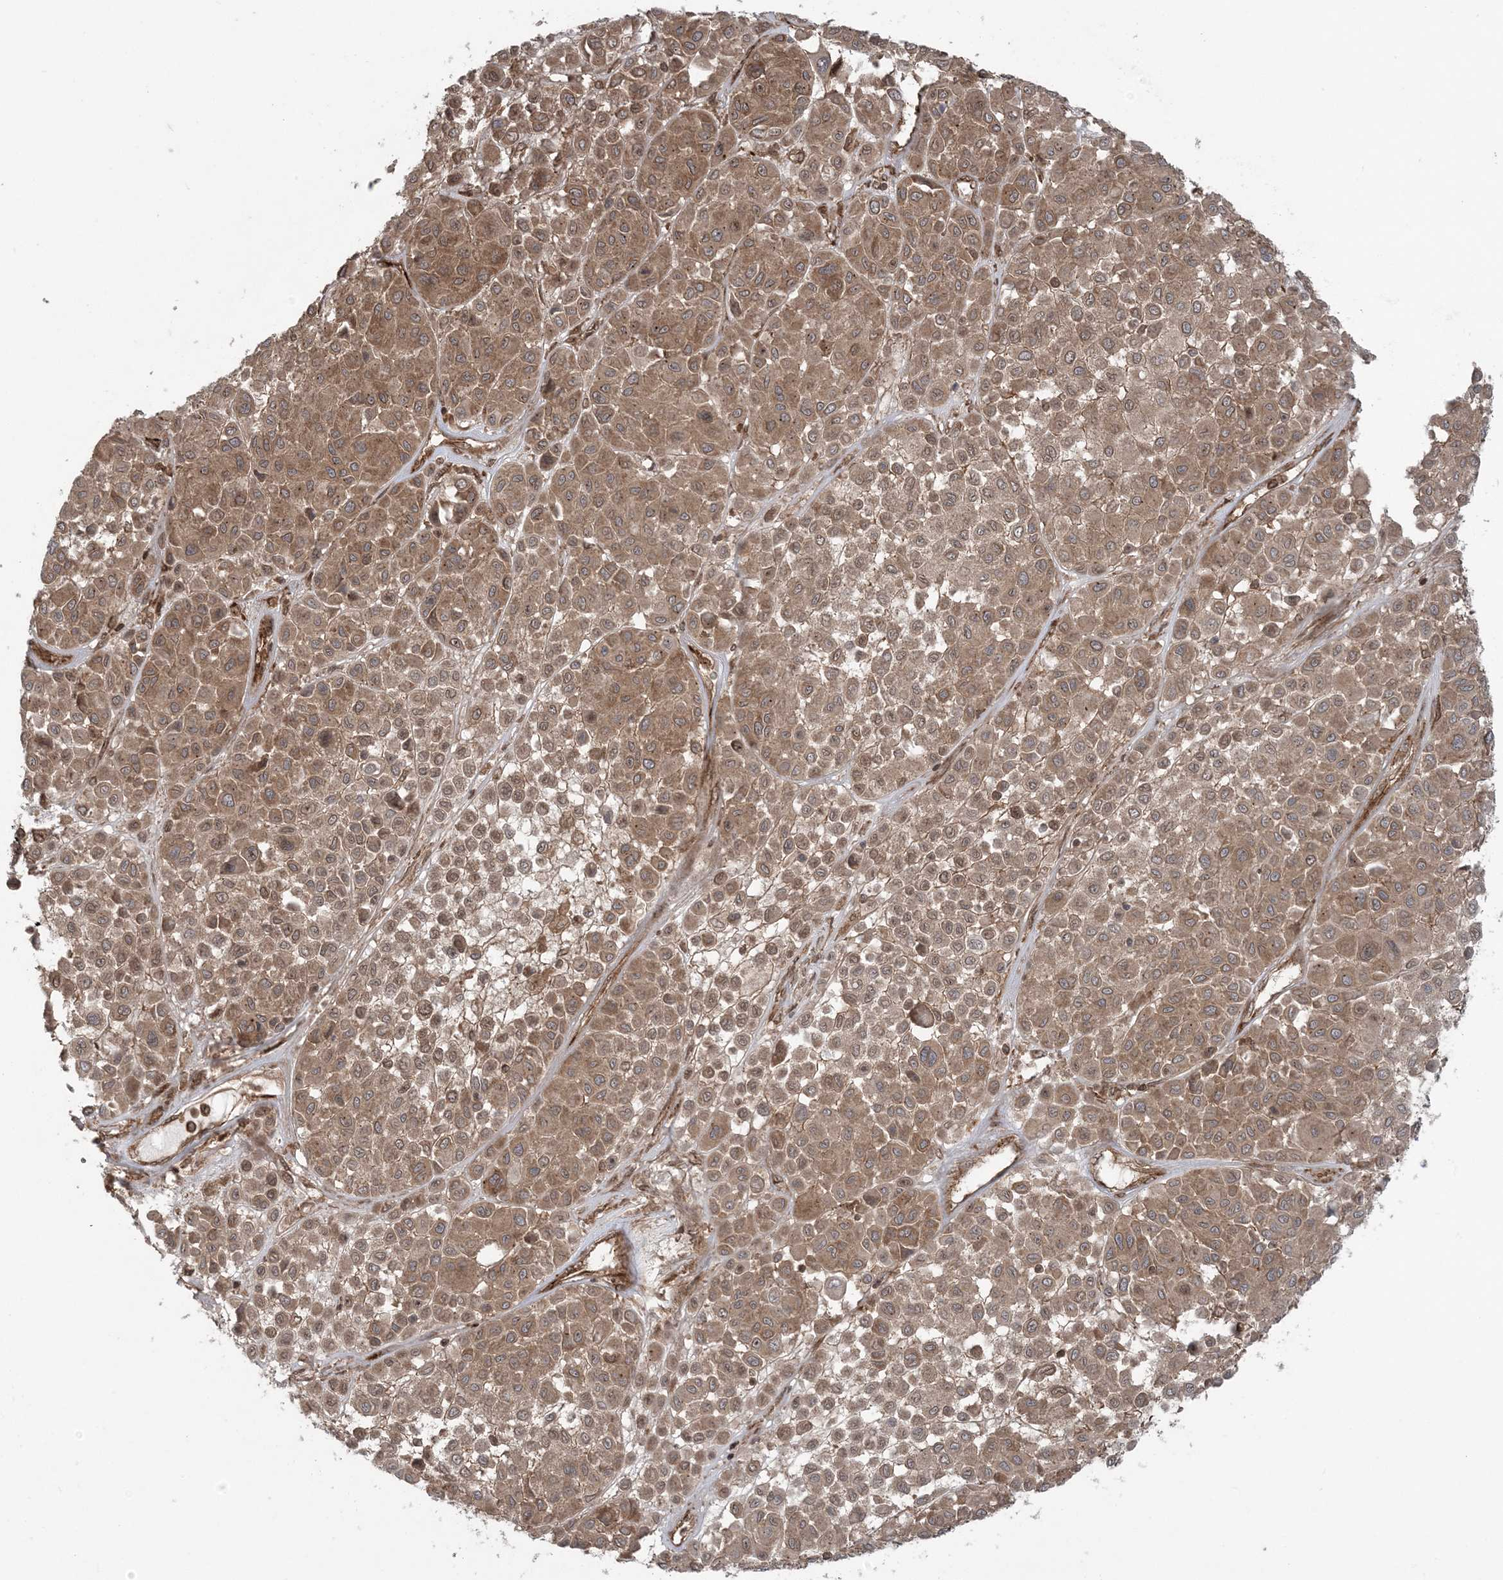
{"staining": {"intensity": "moderate", "quantity": ">75%", "location": "cytoplasmic/membranous"}, "tissue": "melanoma", "cell_type": "Tumor cells", "image_type": "cancer", "snomed": [{"axis": "morphology", "description": "Malignant melanoma, Metastatic site"}, {"axis": "topography", "description": "Soft tissue"}], "caption": "Immunohistochemical staining of malignant melanoma (metastatic site) reveals medium levels of moderate cytoplasmic/membranous protein expression in about >75% of tumor cells. (DAB IHC with brightfield microscopy, high magnification).", "gene": "DDX19B", "patient": {"sex": "male", "age": 41}}